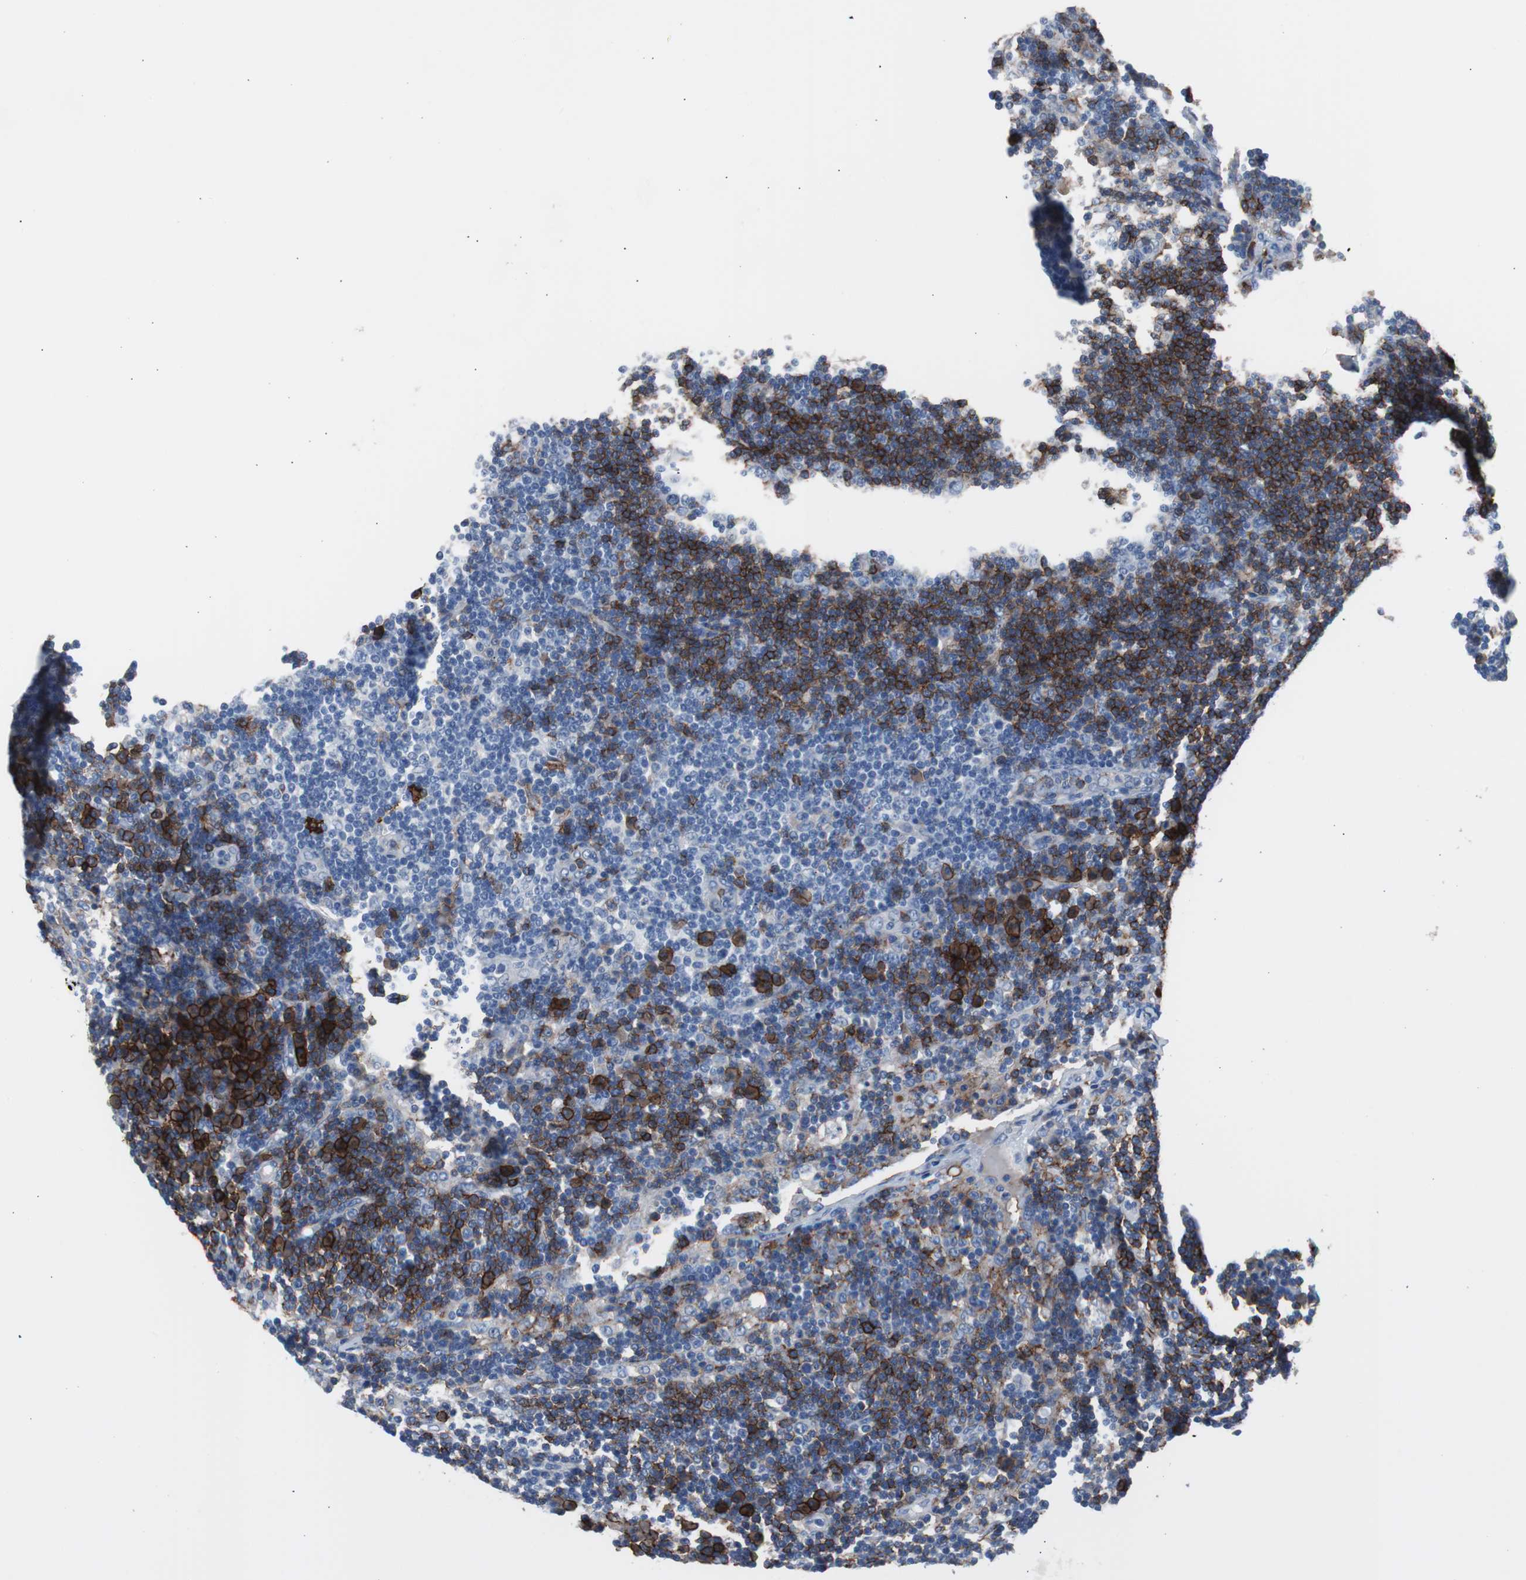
{"staining": {"intensity": "weak", "quantity": "25%-75%", "location": "cytoplasmic/membranous"}, "tissue": "lymph node", "cell_type": "Germinal center cells", "image_type": "normal", "snomed": [{"axis": "morphology", "description": "Normal tissue, NOS"}, {"axis": "morphology", "description": "Squamous cell carcinoma, metastatic, NOS"}, {"axis": "topography", "description": "Lymph node"}], "caption": "Immunohistochemistry of unremarkable human lymph node reveals low levels of weak cytoplasmic/membranous positivity in about 25%-75% of germinal center cells.", "gene": "FCGR2B", "patient": {"sex": "female", "age": 53}}